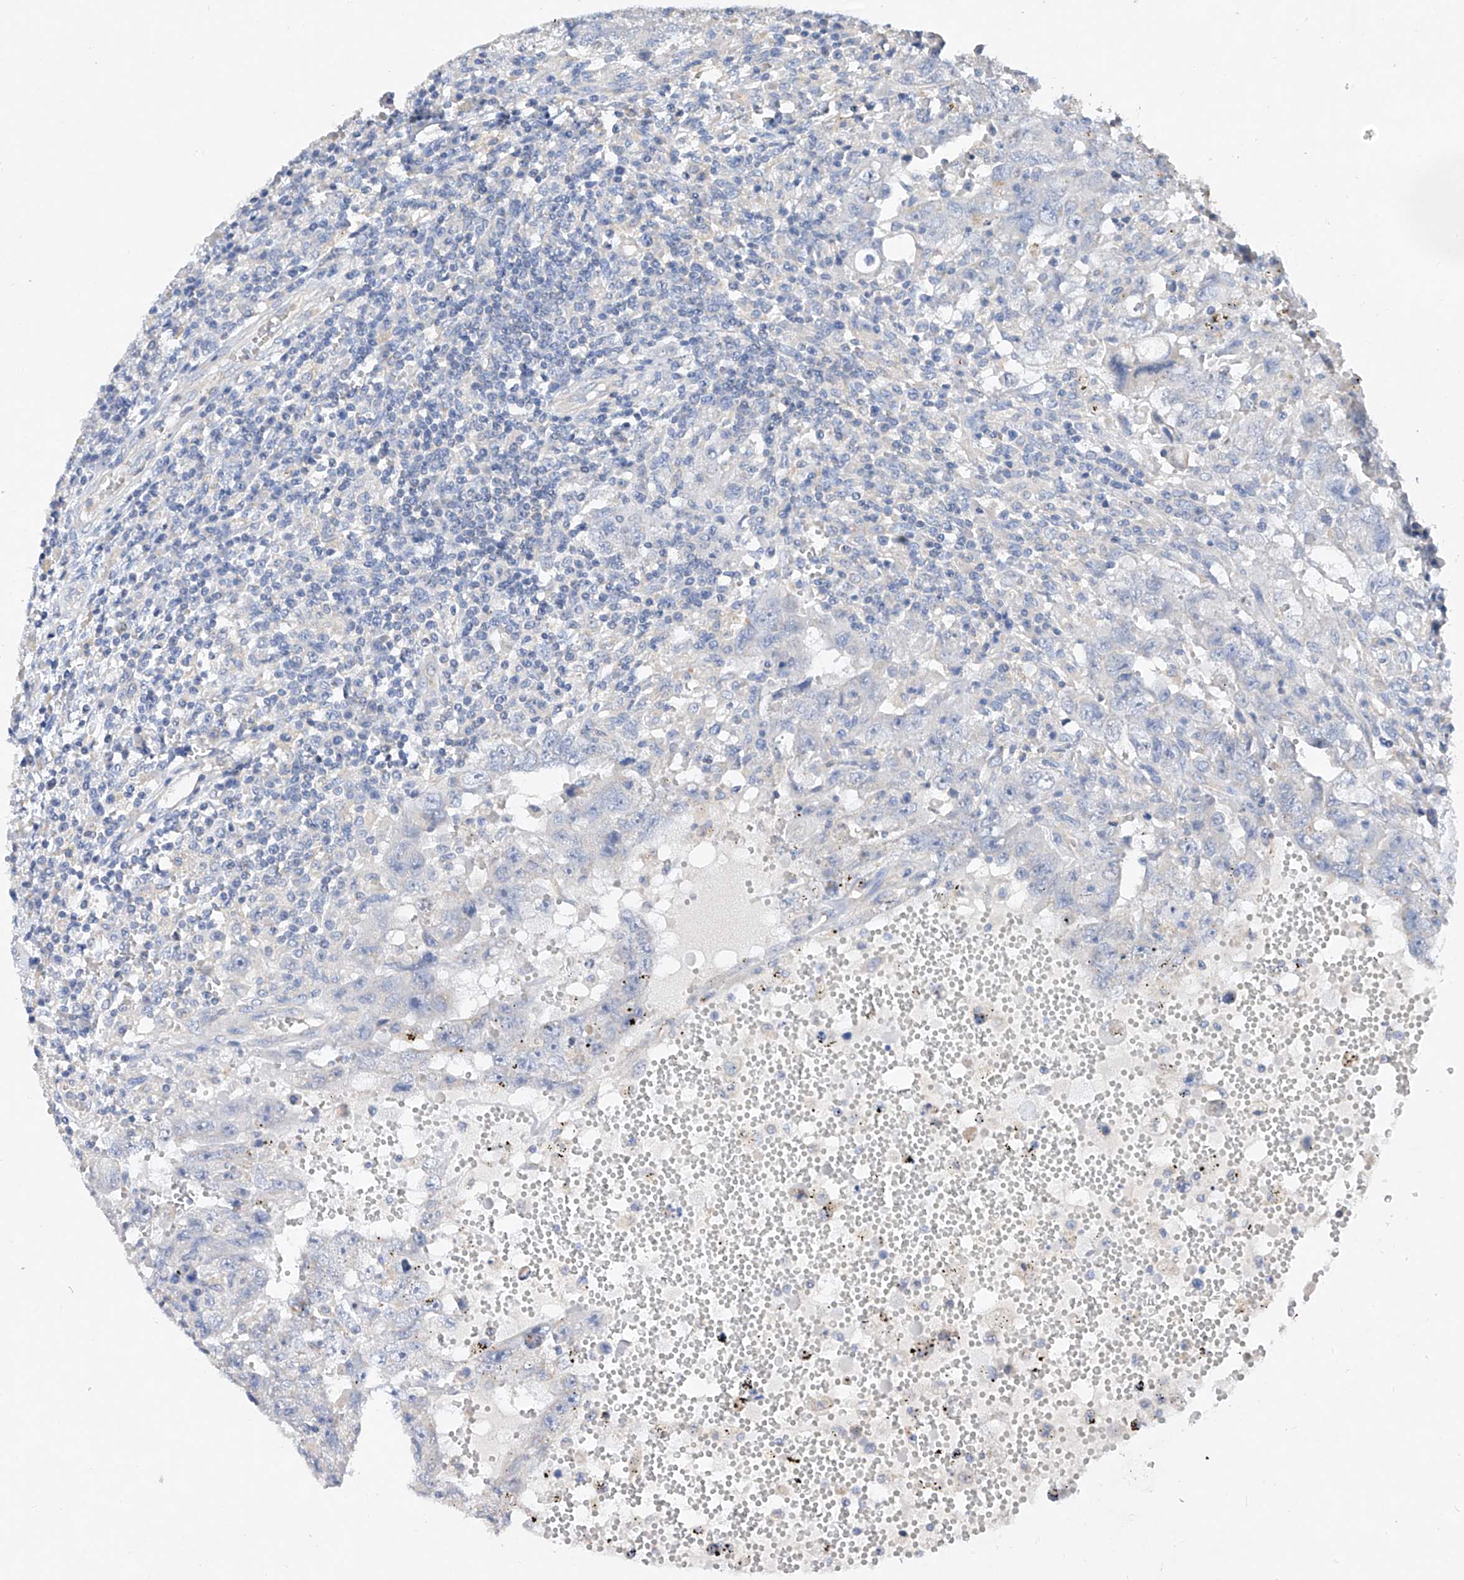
{"staining": {"intensity": "negative", "quantity": "none", "location": "none"}, "tissue": "testis cancer", "cell_type": "Tumor cells", "image_type": "cancer", "snomed": [{"axis": "morphology", "description": "Carcinoma, Embryonal, NOS"}, {"axis": "topography", "description": "Testis"}], "caption": "Tumor cells are negative for brown protein staining in testis cancer.", "gene": "AMD1", "patient": {"sex": "male", "age": 26}}